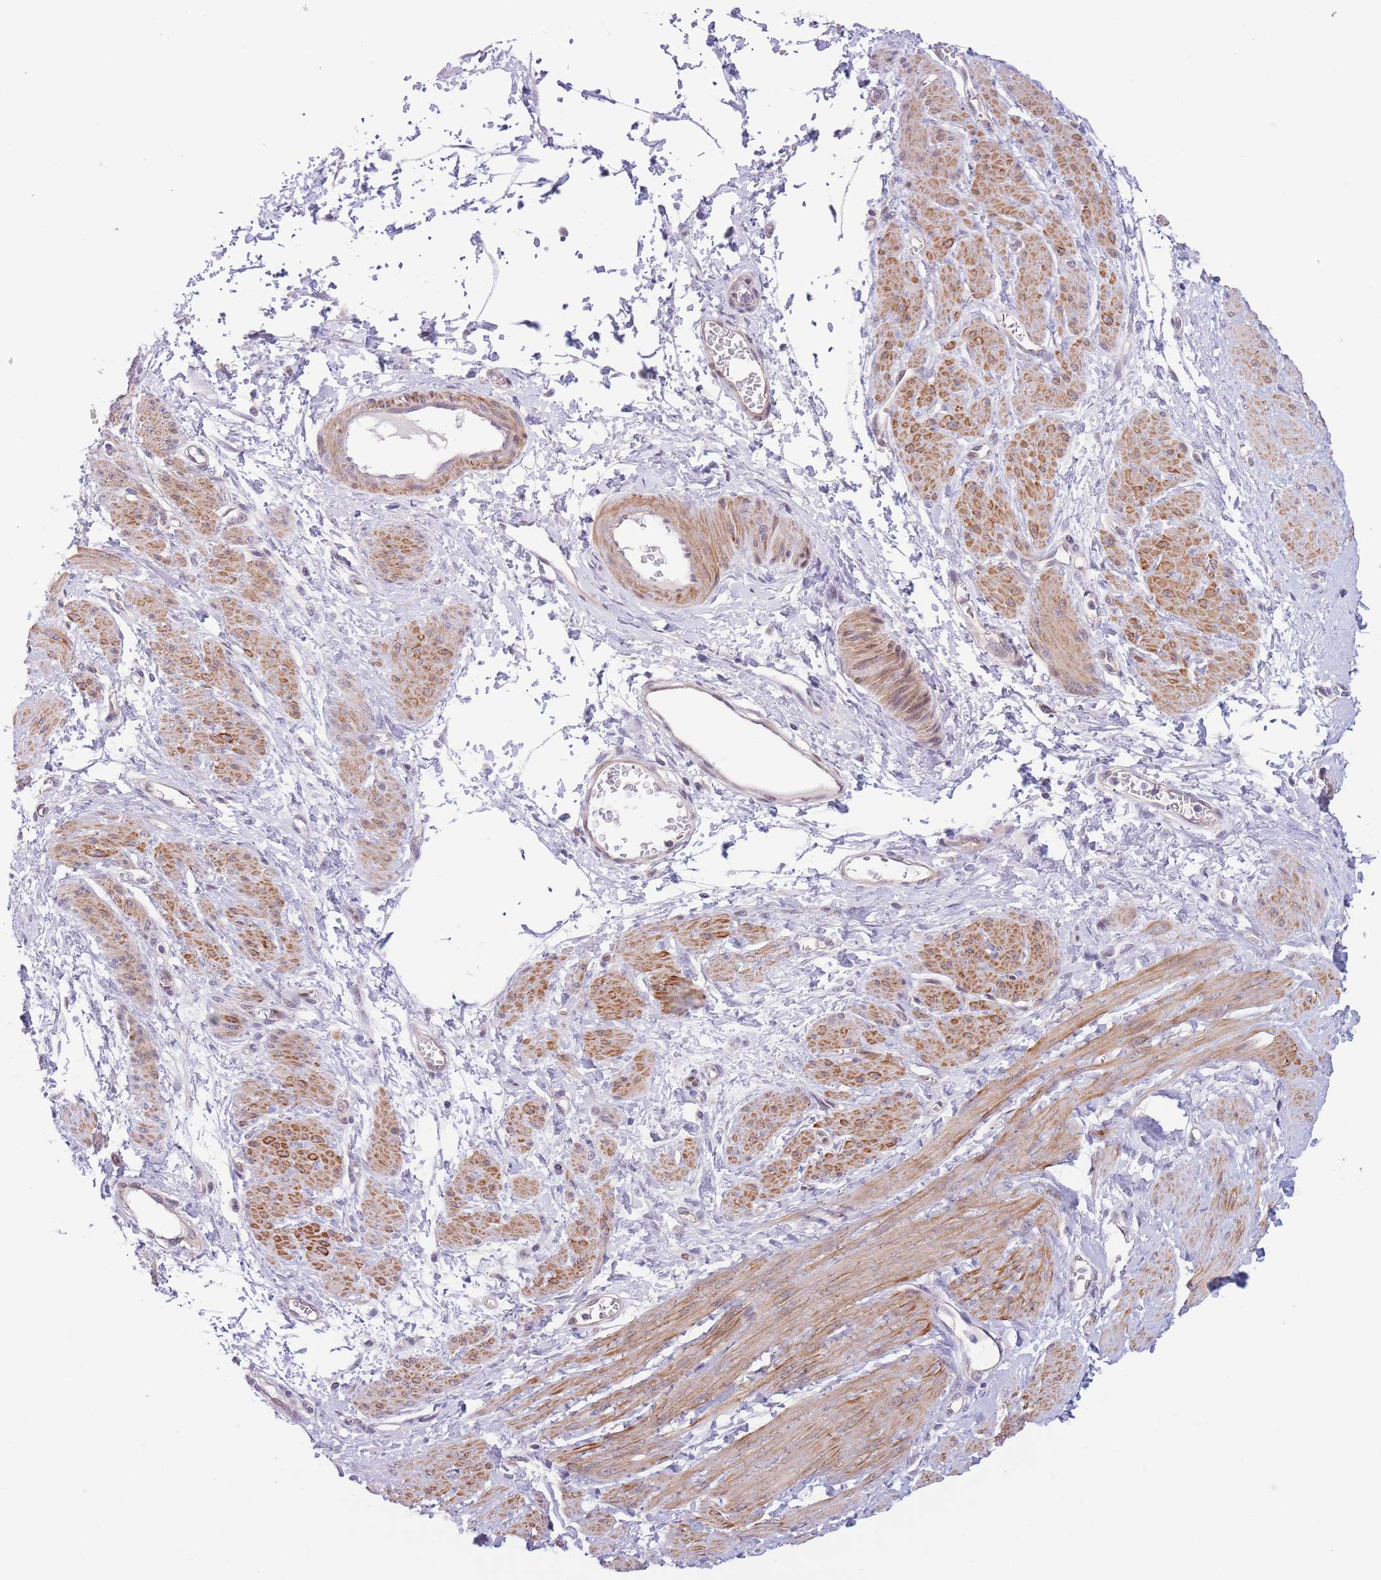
{"staining": {"intensity": "strong", "quantity": "25%-75%", "location": "cytoplasmic/membranous"}, "tissue": "smooth muscle", "cell_type": "Smooth muscle cells", "image_type": "normal", "snomed": [{"axis": "morphology", "description": "Normal tissue, NOS"}, {"axis": "topography", "description": "Smooth muscle"}, {"axis": "topography", "description": "Uterus"}], "caption": "Protein staining demonstrates strong cytoplasmic/membranous staining in approximately 25%-75% of smooth muscle cells in normal smooth muscle. (Stains: DAB (3,3'-diaminobenzidine) in brown, nuclei in blue, Microscopy: brightfield microscopy at high magnification).", "gene": "C9orf152", "patient": {"sex": "female", "age": 39}}